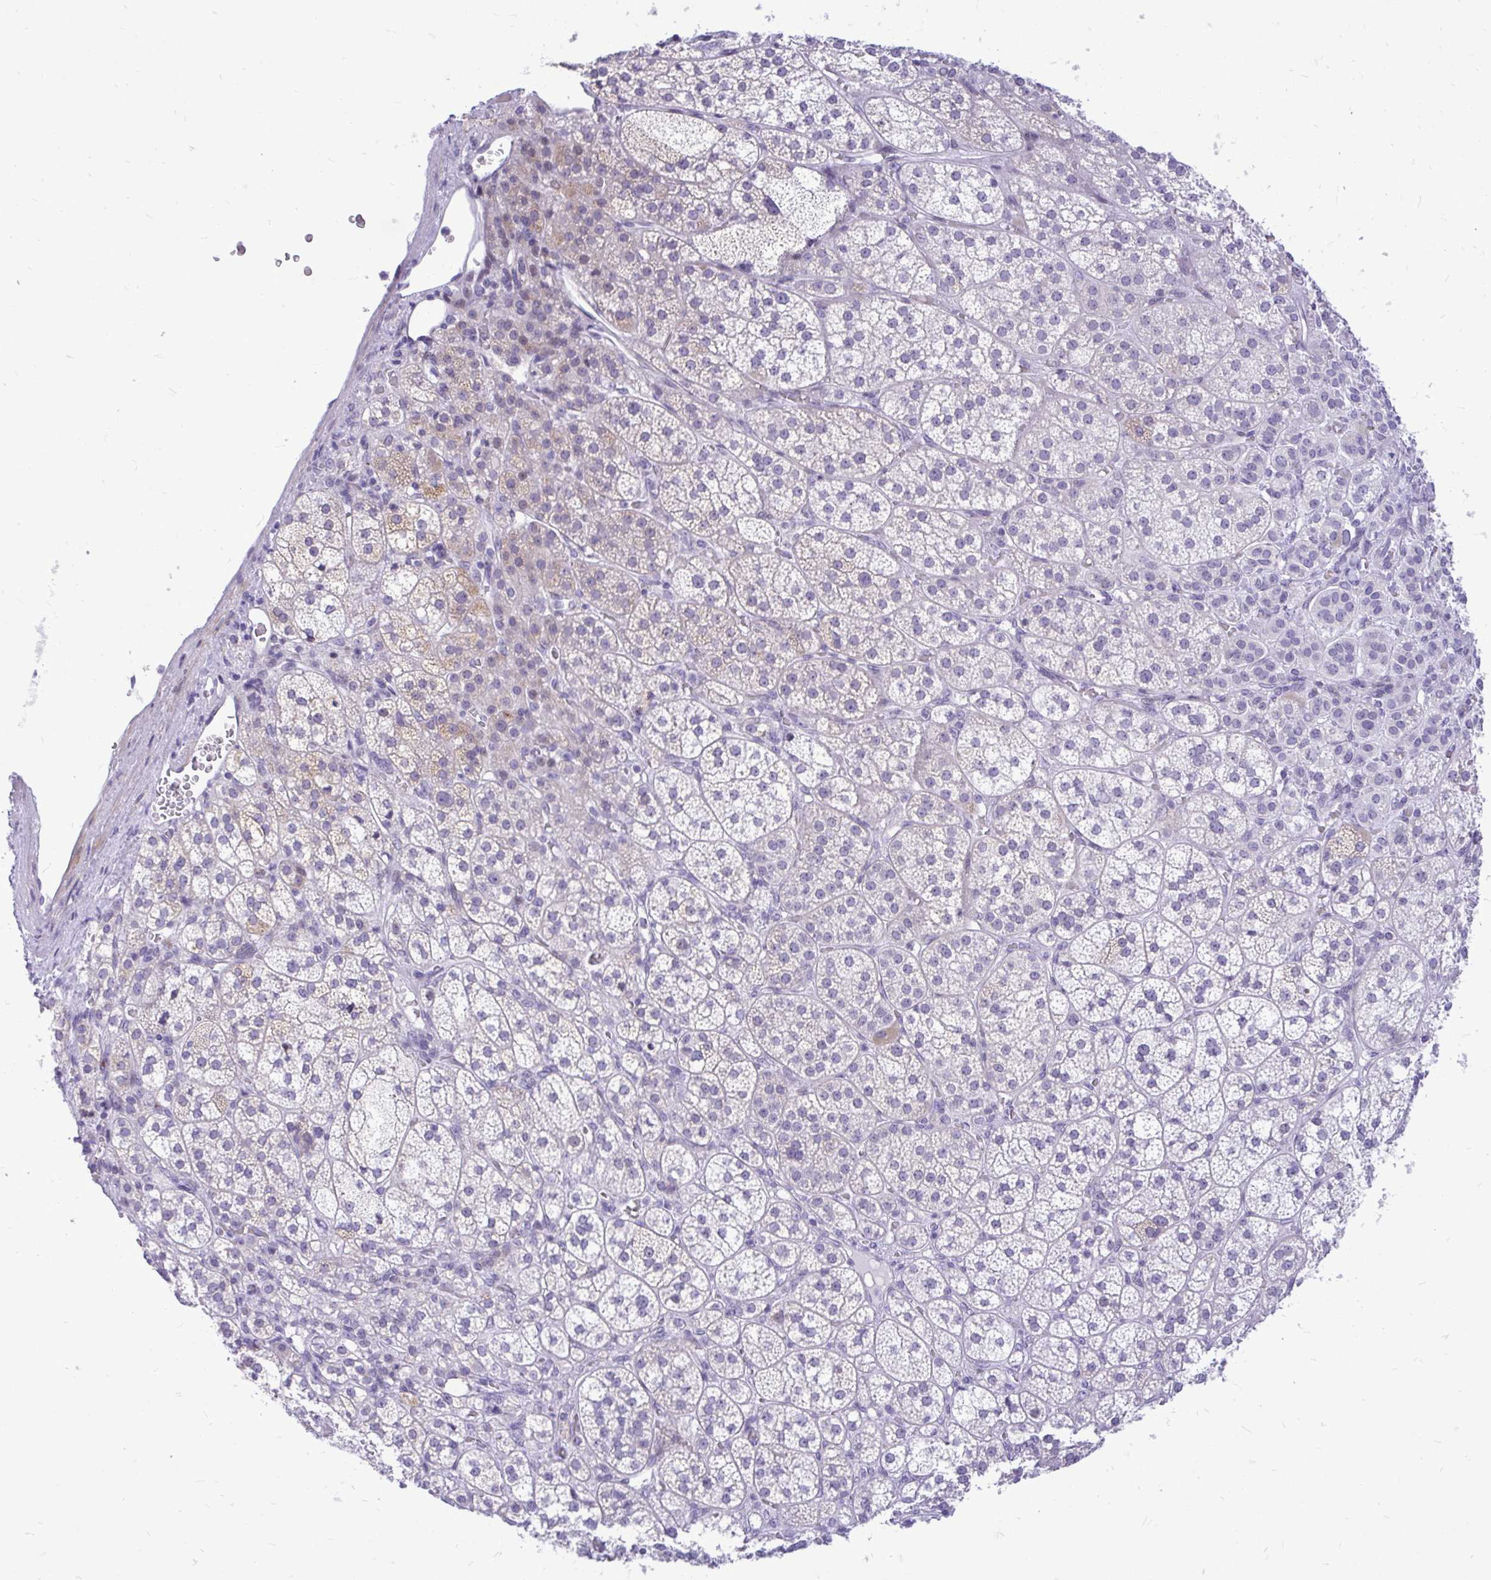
{"staining": {"intensity": "moderate", "quantity": "25%-75%", "location": "cytoplasmic/membranous"}, "tissue": "adrenal gland", "cell_type": "Glandular cells", "image_type": "normal", "snomed": [{"axis": "morphology", "description": "Normal tissue, NOS"}, {"axis": "topography", "description": "Adrenal gland"}], "caption": "DAB immunohistochemical staining of unremarkable human adrenal gland displays moderate cytoplasmic/membranous protein expression in about 25%-75% of glandular cells. (DAB = brown stain, brightfield microscopy at high magnification).", "gene": "GABRA1", "patient": {"sex": "female", "age": 60}}